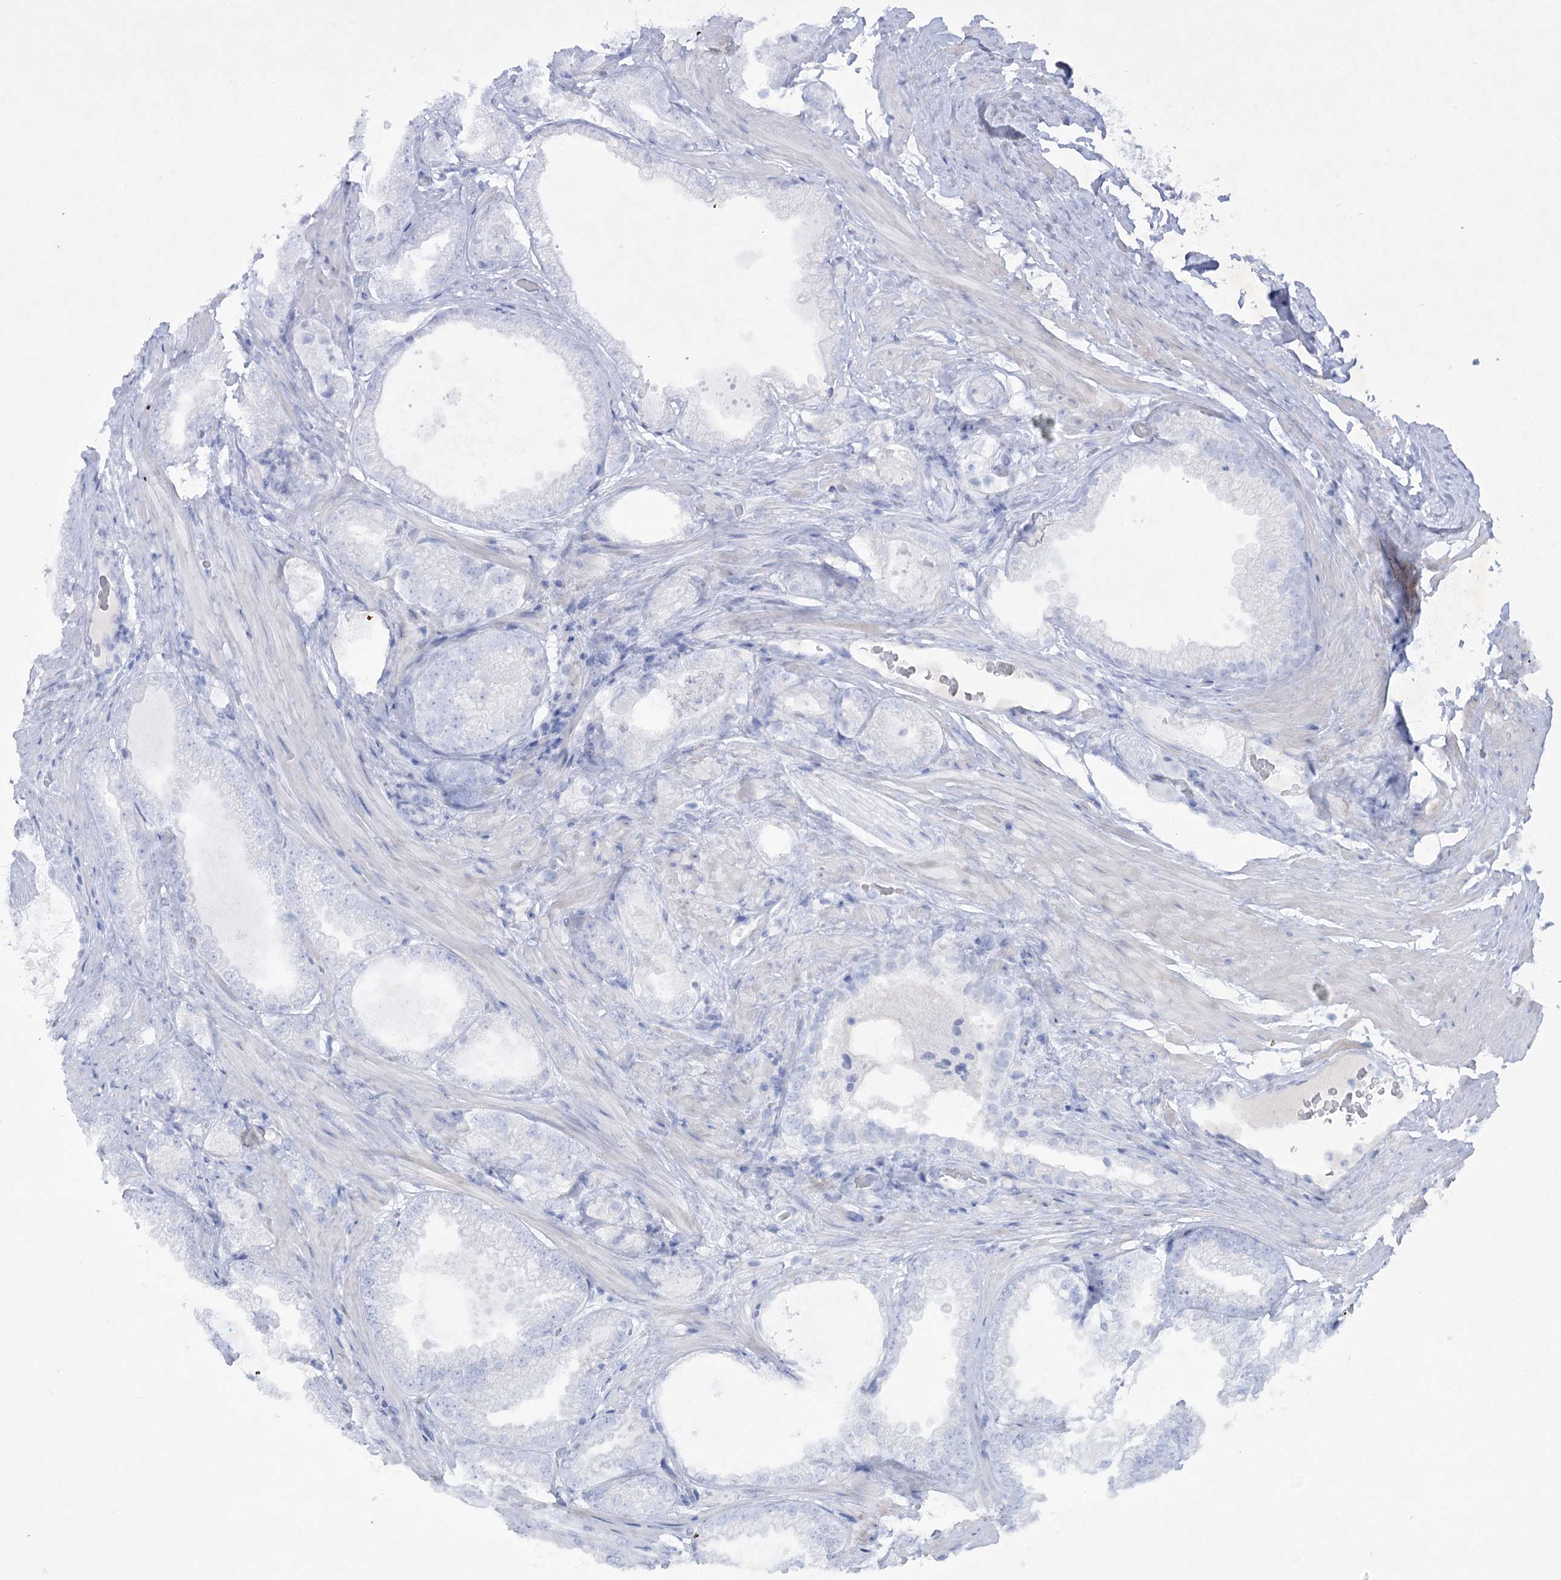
{"staining": {"intensity": "negative", "quantity": "none", "location": "none"}, "tissue": "prostate cancer", "cell_type": "Tumor cells", "image_type": "cancer", "snomed": [{"axis": "morphology", "description": "Adenocarcinoma, High grade"}, {"axis": "topography", "description": "Prostate"}], "caption": "DAB immunohistochemical staining of high-grade adenocarcinoma (prostate) reveals no significant expression in tumor cells. (Brightfield microscopy of DAB (3,3'-diaminobenzidine) IHC at high magnification).", "gene": "GBF1", "patient": {"sex": "male", "age": 58}}